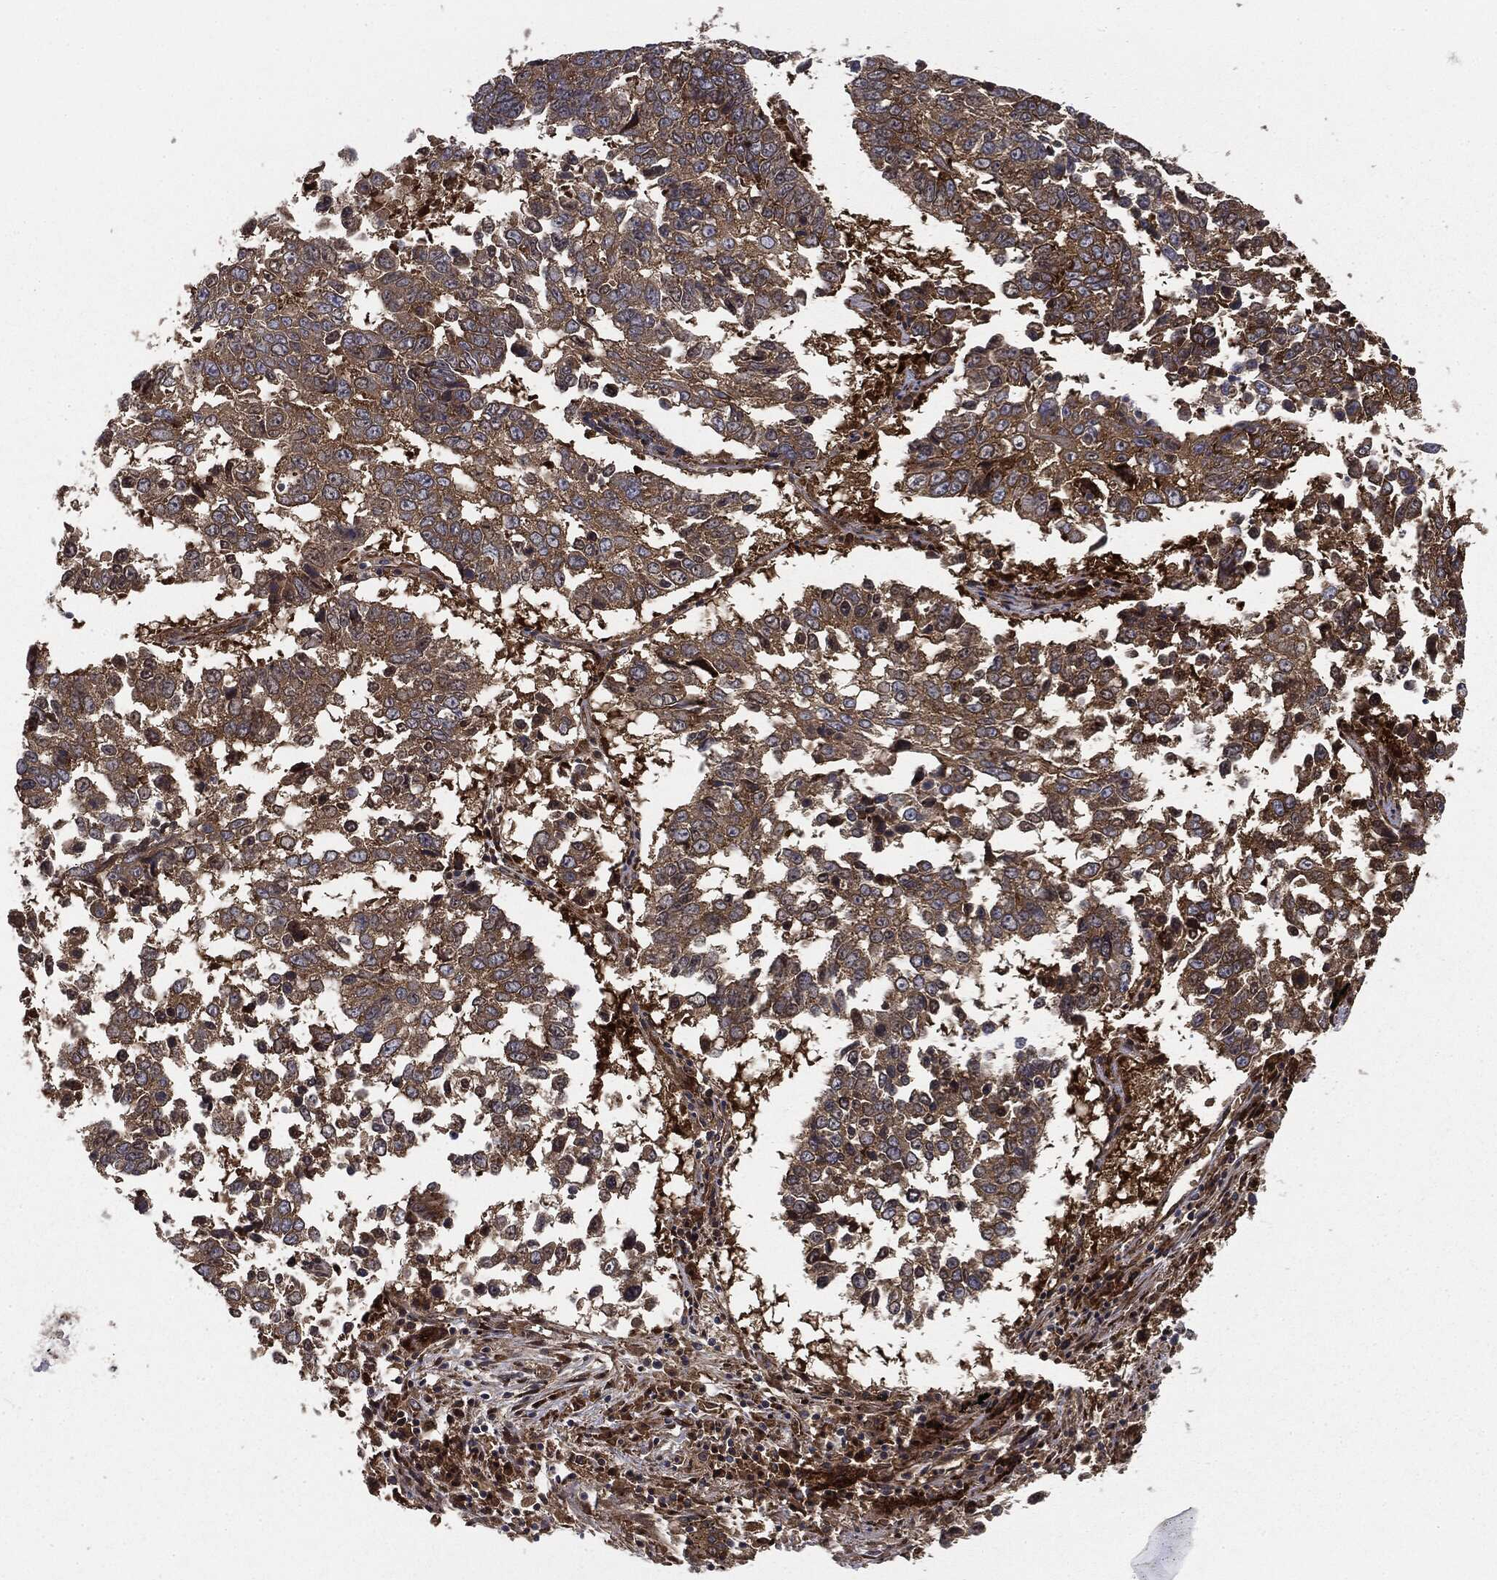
{"staining": {"intensity": "weak", "quantity": ">75%", "location": "cytoplasmic/membranous"}, "tissue": "lung cancer", "cell_type": "Tumor cells", "image_type": "cancer", "snomed": [{"axis": "morphology", "description": "Squamous cell carcinoma, NOS"}, {"axis": "topography", "description": "Lung"}], "caption": "Immunohistochemical staining of lung cancer (squamous cell carcinoma) demonstrates low levels of weak cytoplasmic/membranous protein staining in about >75% of tumor cells.", "gene": "EIF2AK2", "patient": {"sex": "male", "age": 82}}